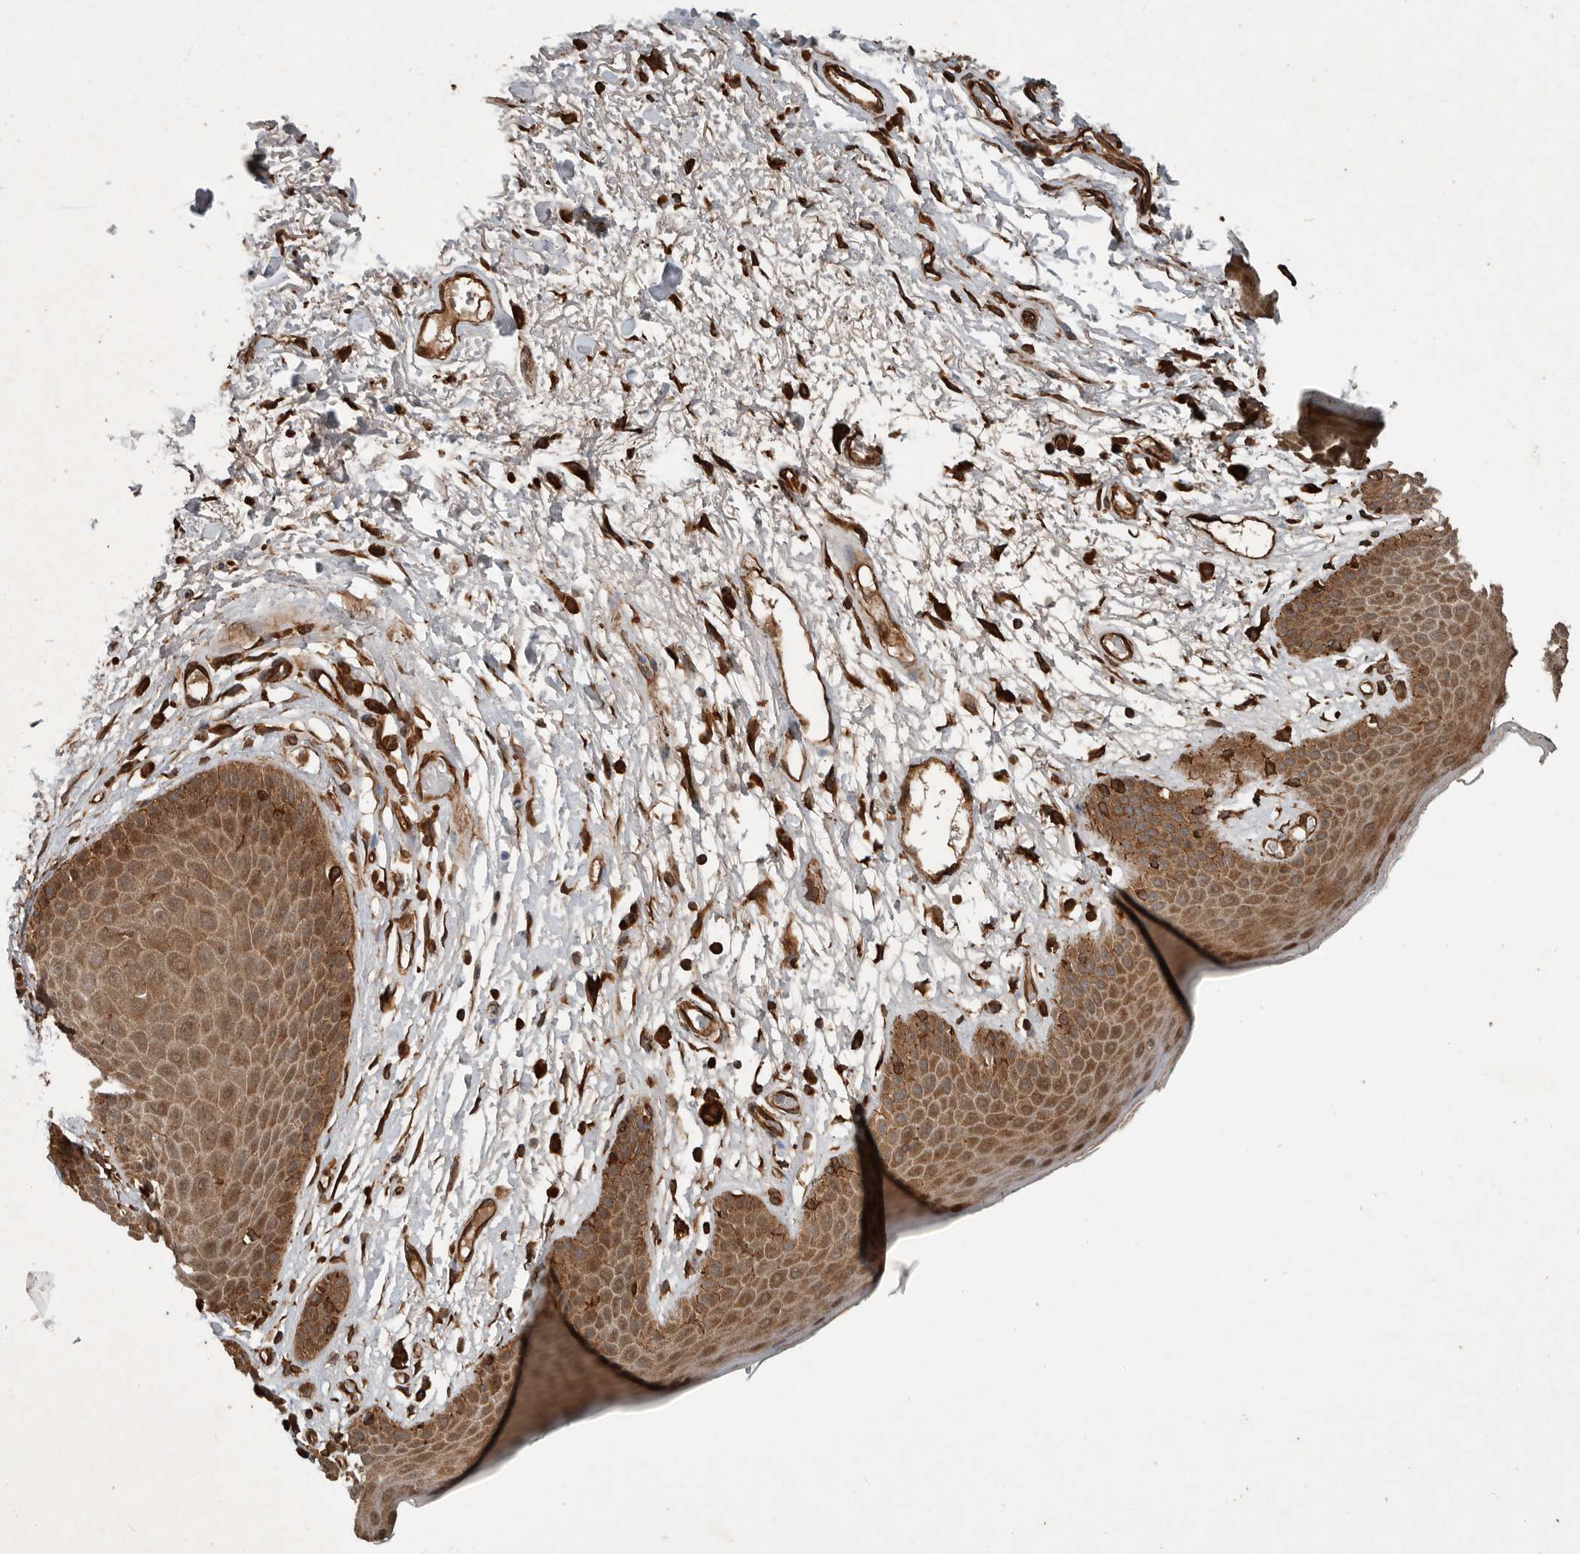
{"staining": {"intensity": "moderate", "quantity": ">75%", "location": "cytoplasmic/membranous"}, "tissue": "skin", "cell_type": "Epidermal cells", "image_type": "normal", "snomed": [{"axis": "morphology", "description": "Normal tissue, NOS"}, {"axis": "topography", "description": "Anal"}], "caption": "Skin stained with IHC displays moderate cytoplasmic/membranous positivity in about >75% of epidermal cells.", "gene": "YOD1", "patient": {"sex": "male", "age": 74}}